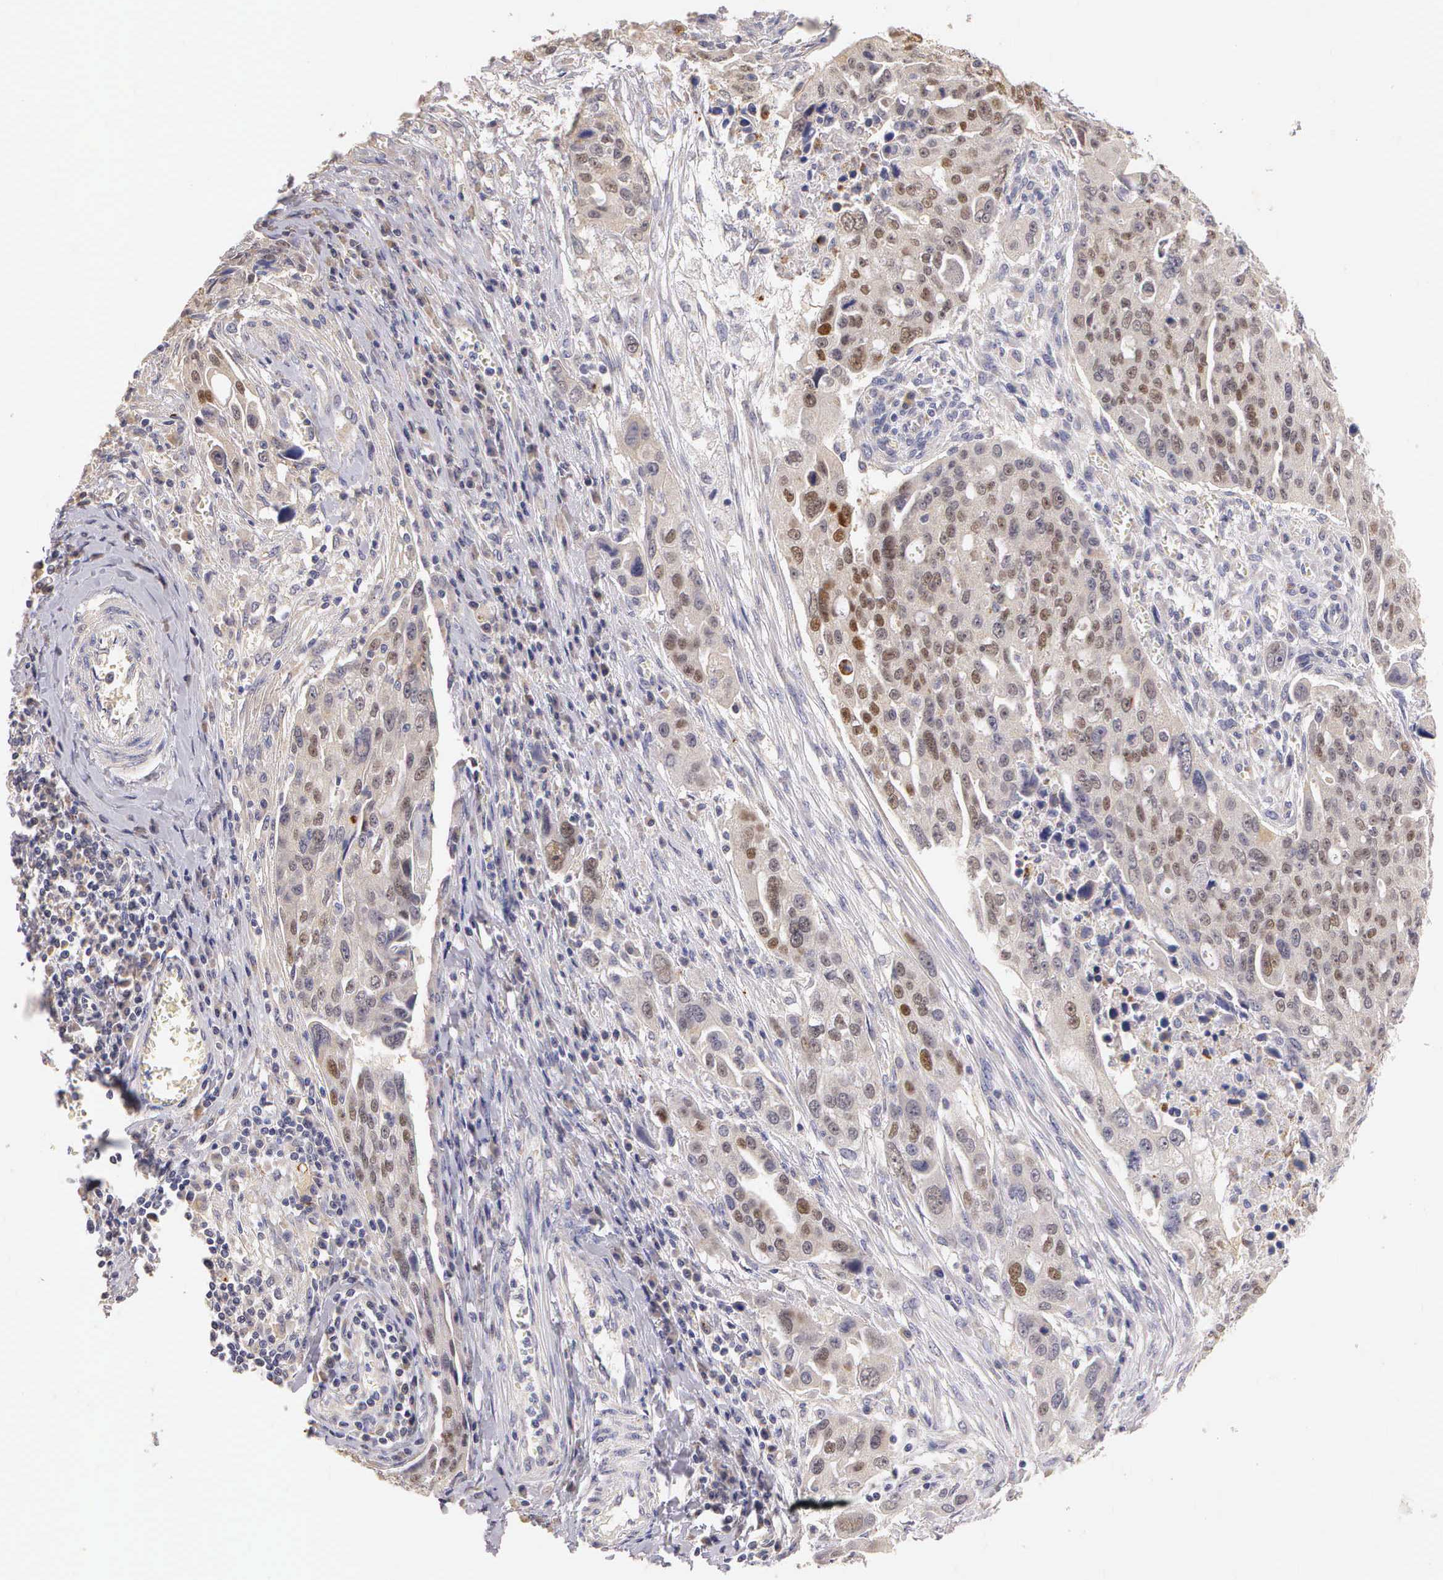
{"staining": {"intensity": "weak", "quantity": "25%-75%", "location": "nuclear"}, "tissue": "ovarian cancer", "cell_type": "Tumor cells", "image_type": "cancer", "snomed": [{"axis": "morphology", "description": "Carcinoma, endometroid"}, {"axis": "topography", "description": "Ovary"}], "caption": "This micrograph shows immunohistochemistry staining of human ovarian endometroid carcinoma, with low weak nuclear expression in approximately 25%-75% of tumor cells.", "gene": "ESR1", "patient": {"sex": "female", "age": 75}}